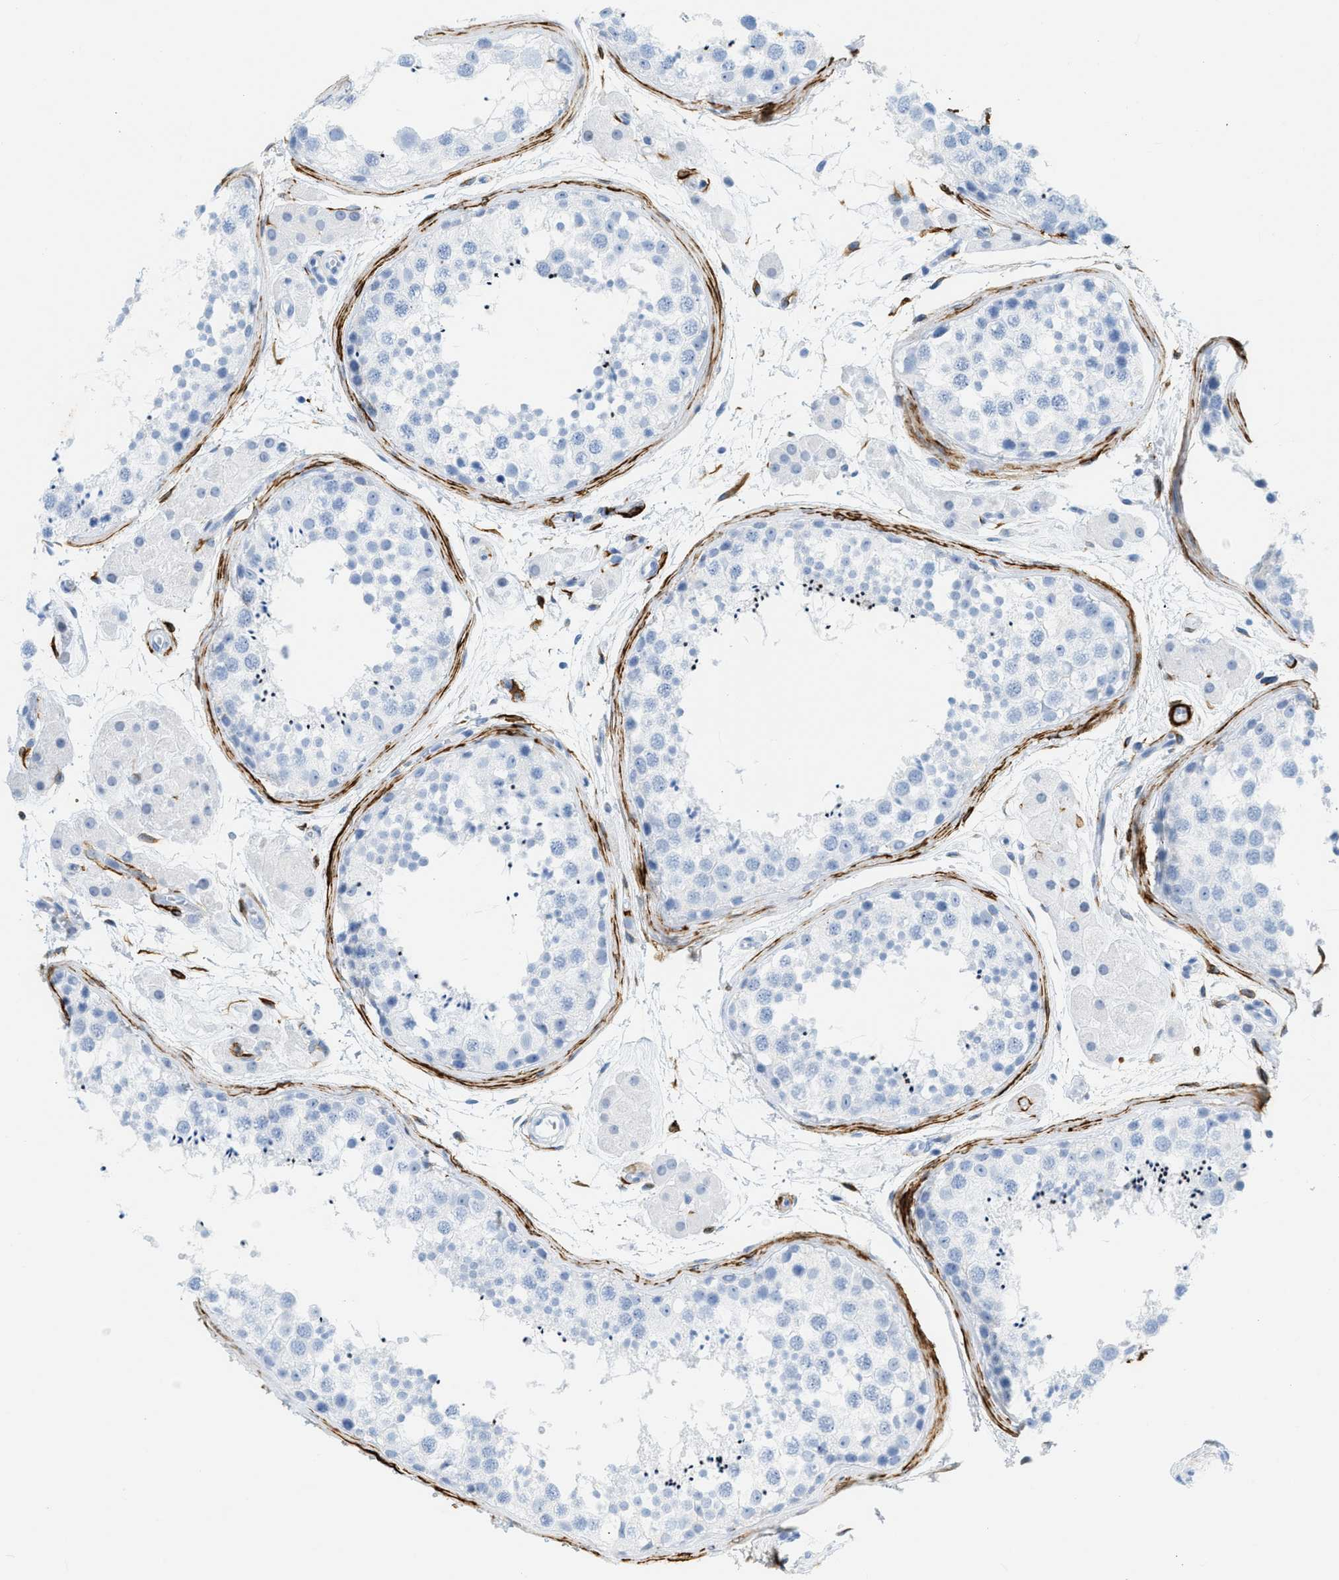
{"staining": {"intensity": "negative", "quantity": "none", "location": "none"}, "tissue": "testis", "cell_type": "Cells in seminiferous ducts", "image_type": "normal", "snomed": [{"axis": "morphology", "description": "Normal tissue, NOS"}, {"axis": "topography", "description": "Testis"}], "caption": "Normal testis was stained to show a protein in brown. There is no significant expression in cells in seminiferous ducts. (DAB immunohistochemistry visualized using brightfield microscopy, high magnification).", "gene": "DES", "patient": {"sex": "male", "age": 56}}